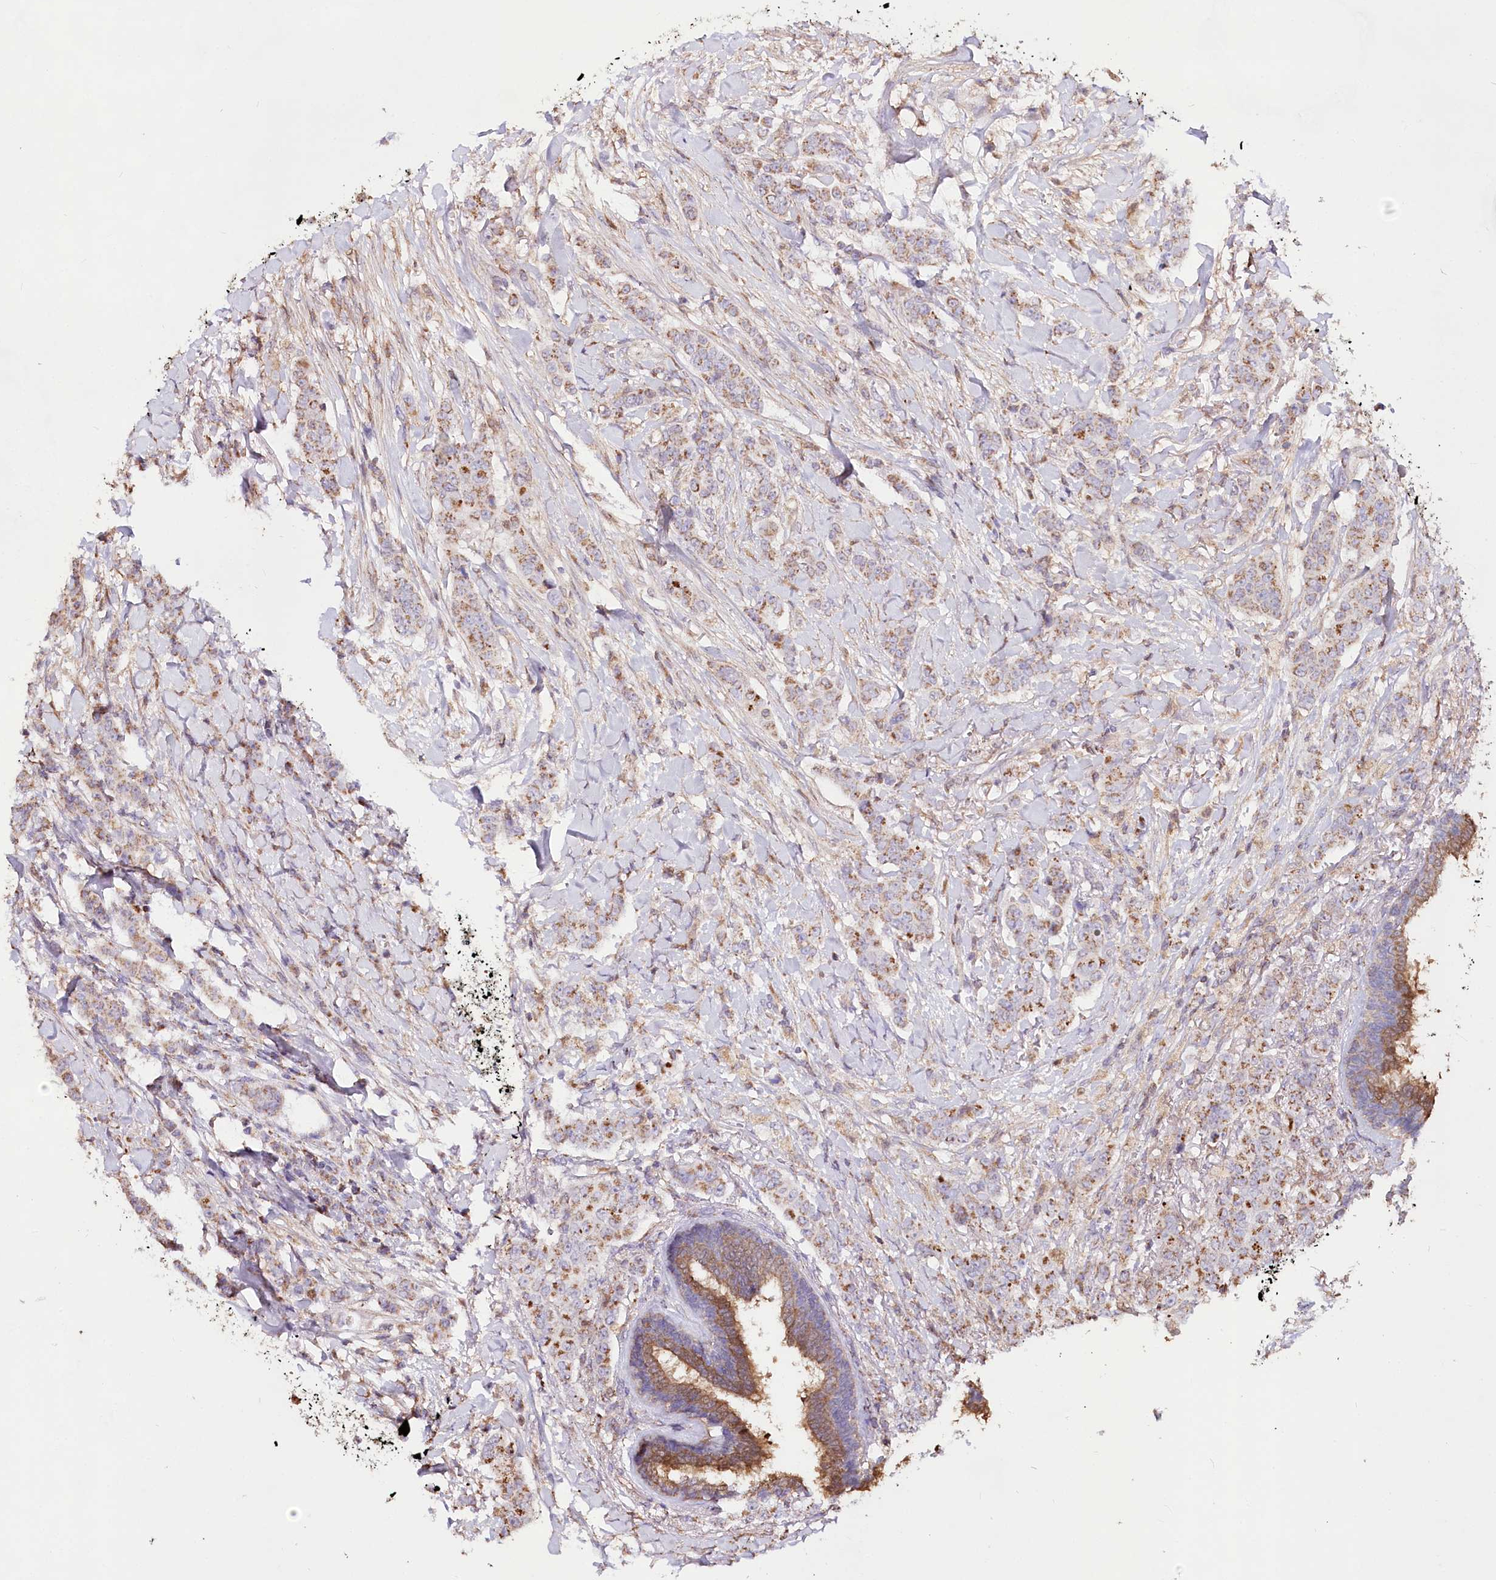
{"staining": {"intensity": "moderate", "quantity": ">75%", "location": "cytoplasmic/membranous"}, "tissue": "breast cancer", "cell_type": "Tumor cells", "image_type": "cancer", "snomed": [{"axis": "morphology", "description": "Duct carcinoma"}, {"axis": "topography", "description": "Breast"}], "caption": "Immunohistochemistry (DAB) staining of intraductal carcinoma (breast) shows moderate cytoplasmic/membranous protein staining in approximately >75% of tumor cells. (Brightfield microscopy of DAB IHC at high magnification).", "gene": "TASOR2", "patient": {"sex": "female", "age": 40}}